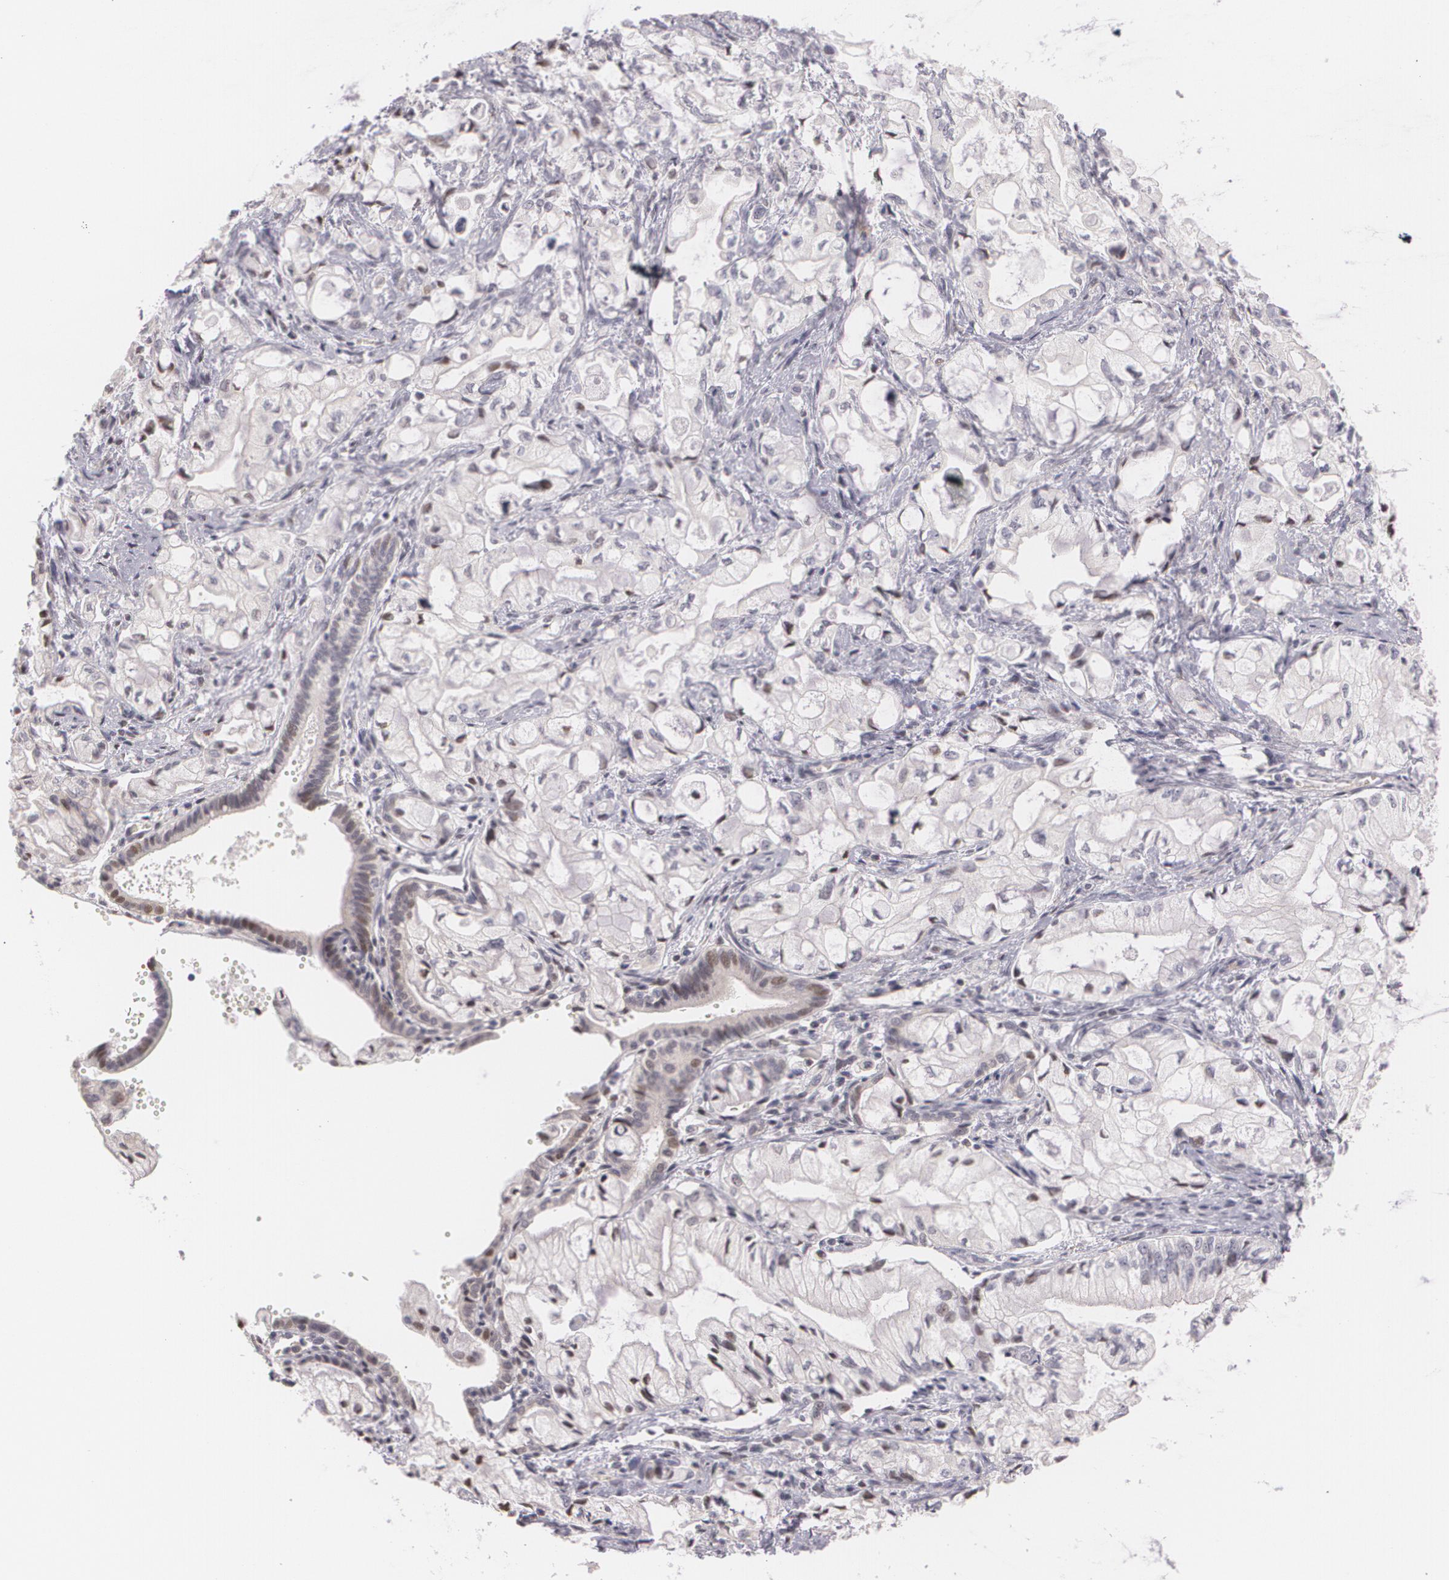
{"staining": {"intensity": "moderate", "quantity": "<25%", "location": "nuclear"}, "tissue": "pancreatic cancer", "cell_type": "Tumor cells", "image_type": "cancer", "snomed": [{"axis": "morphology", "description": "Adenocarcinoma, NOS"}, {"axis": "topography", "description": "Pancreas"}], "caption": "Immunohistochemistry (IHC) staining of pancreatic cancer (adenocarcinoma), which exhibits low levels of moderate nuclear expression in approximately <25% of tumor cells indicating moderate nuclear protein positivity. The staining was performed using DAB (brown) for protein detection and nuclei were counterstained in hematoxylin (blue).", "gene": "ZBTB16", "patient": {"sex": "male", "age": 79}}